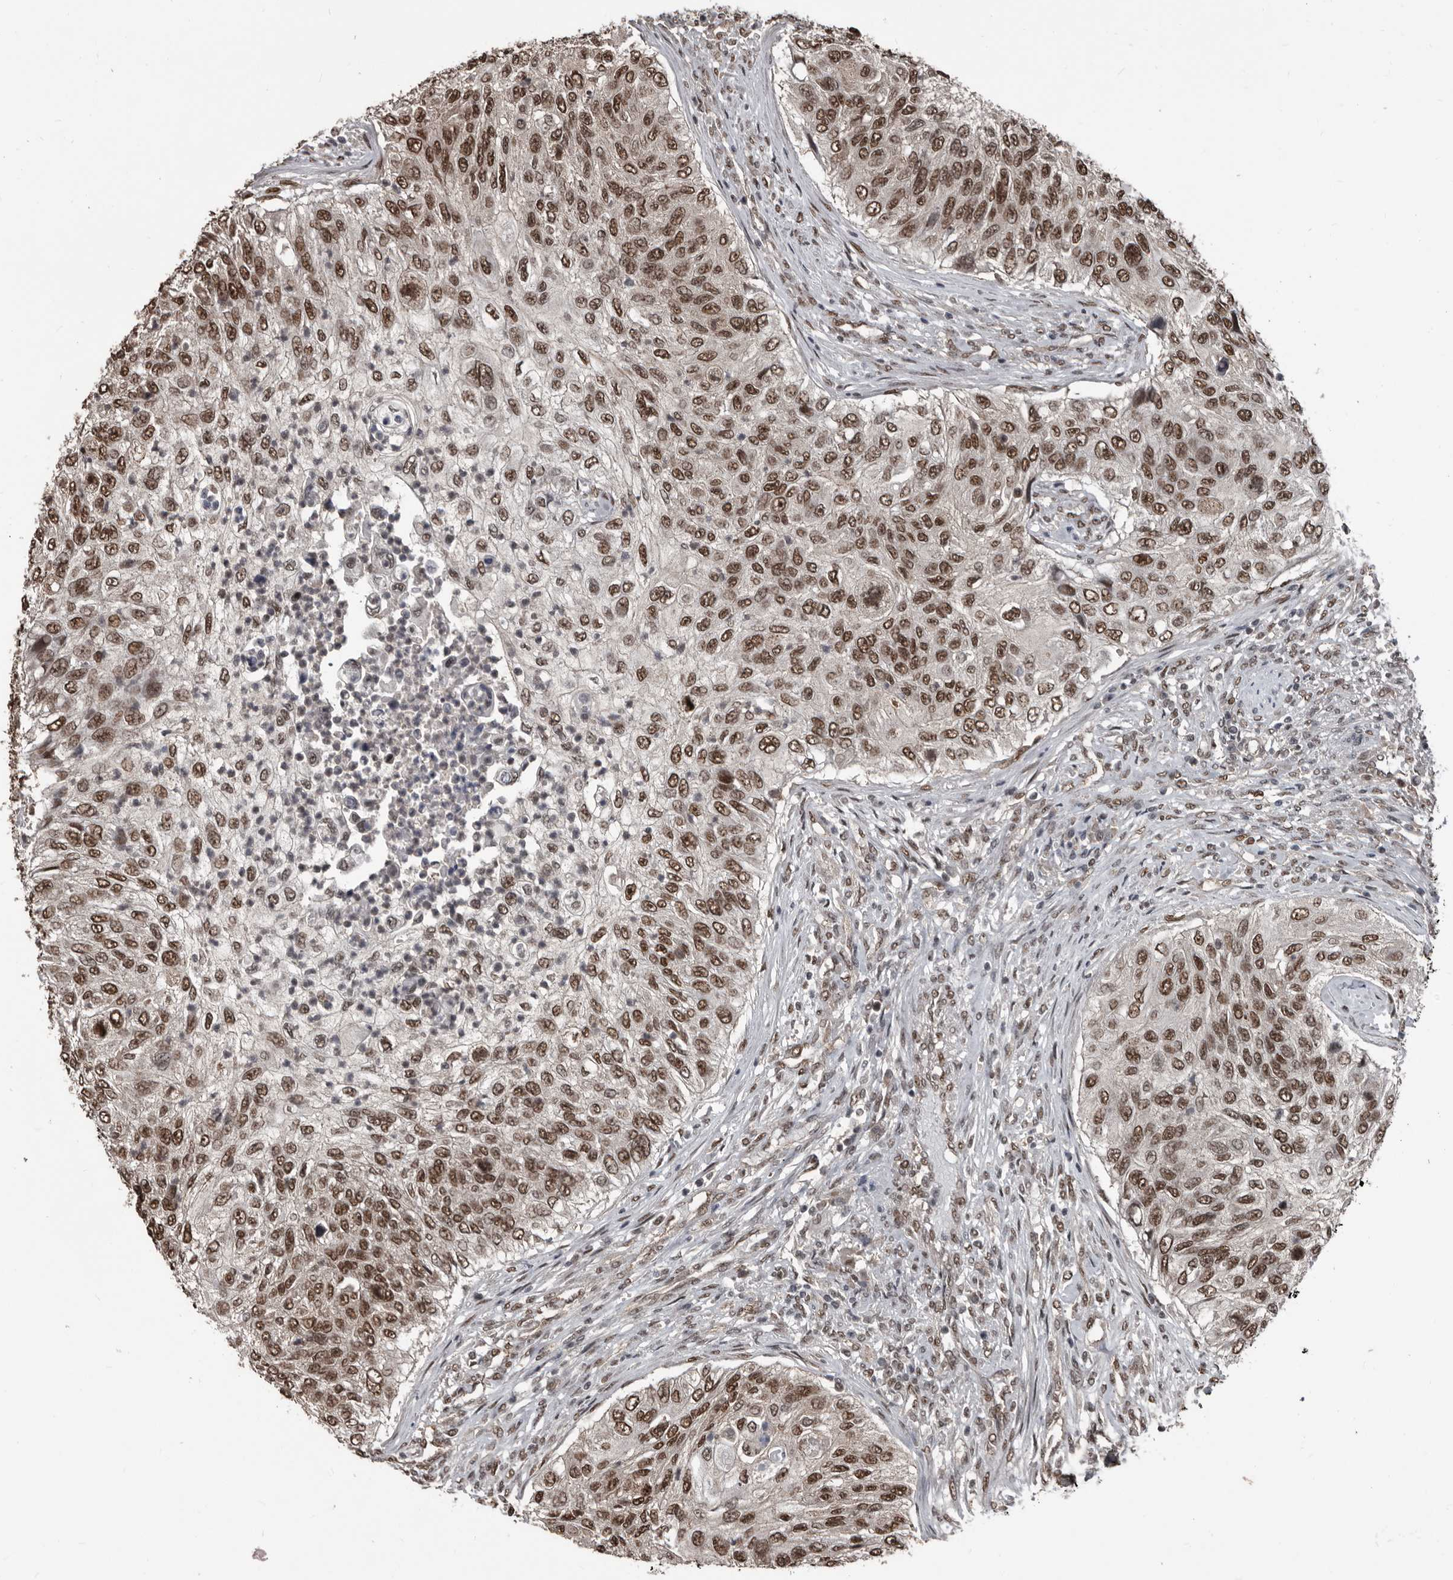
{"staining": {"intensity": "moderate", "quantity": ">75%", "location": "nuclear"}, "tissue": "urothelial cancer", "cell_type": "Tumor cells", "image_type": "cancer", "snomed": [{"axis": "morphology", "description": "Urothelial carcinoma, High grade"}, {"axis": "topography", "description": "Urinary bladder"}], "caption": "Human urothelial cancer stained with a brown dye shows moderate nuclear positive positivity in approximately >75% of tumor cells.", "gene": "CHD1L", "patient": {"sex": "female", "age": 60}}